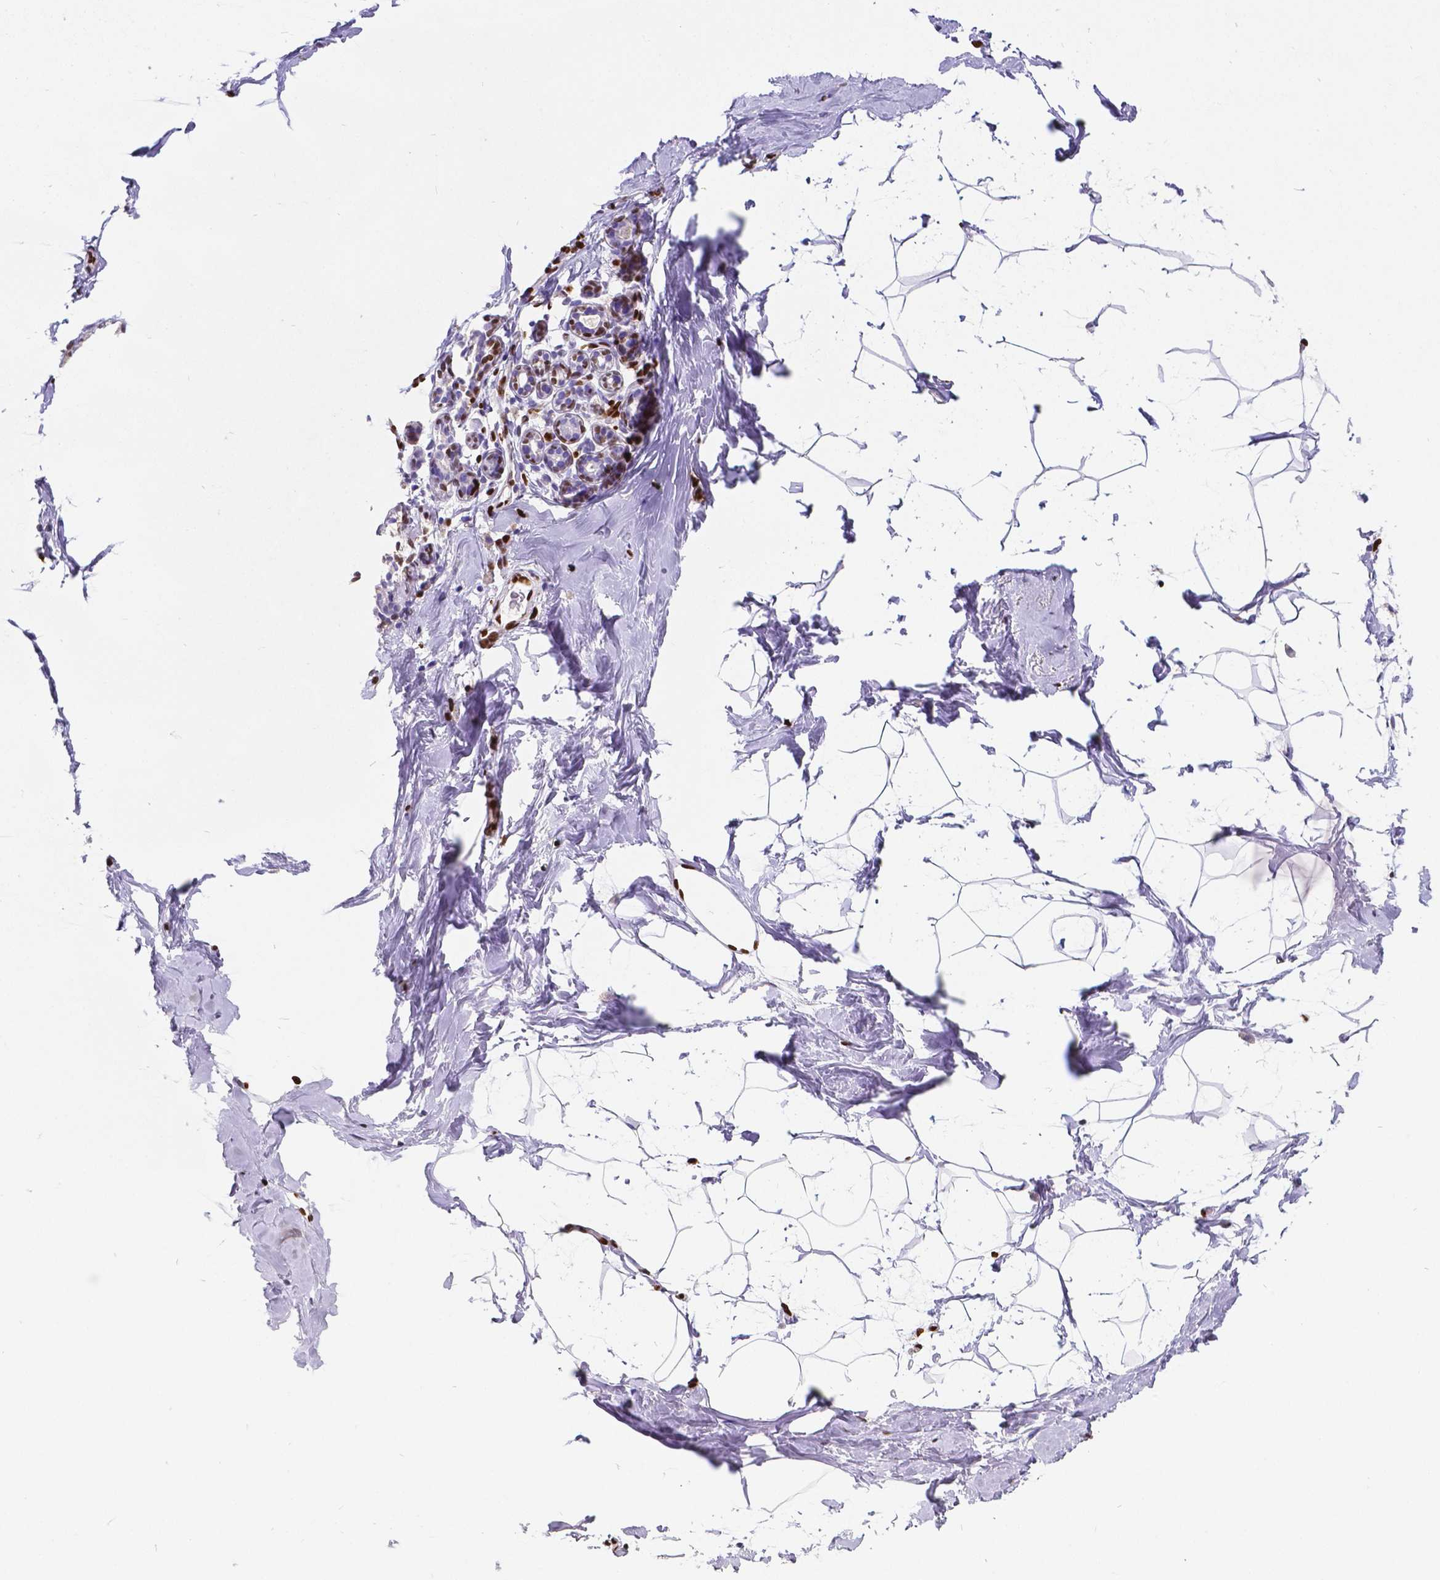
{"staining": {"intensity": "strong", "quantity": "<25%", "location": "nuclear"}, "tissue": "breast", "cell_type": "Adipocytes", "image_type": "normal", "snomed": [{"axis": "morphology", "description": "Normal tissue, NOS"}, {"axis": "topography", "description": "Breast"}], "caption": "A medium amount of strong nuclear expression is present in about <25% of adipocytes in normal breast.", "gene": "MEF2C", "patient": {"sex": "female", "age": 32}}